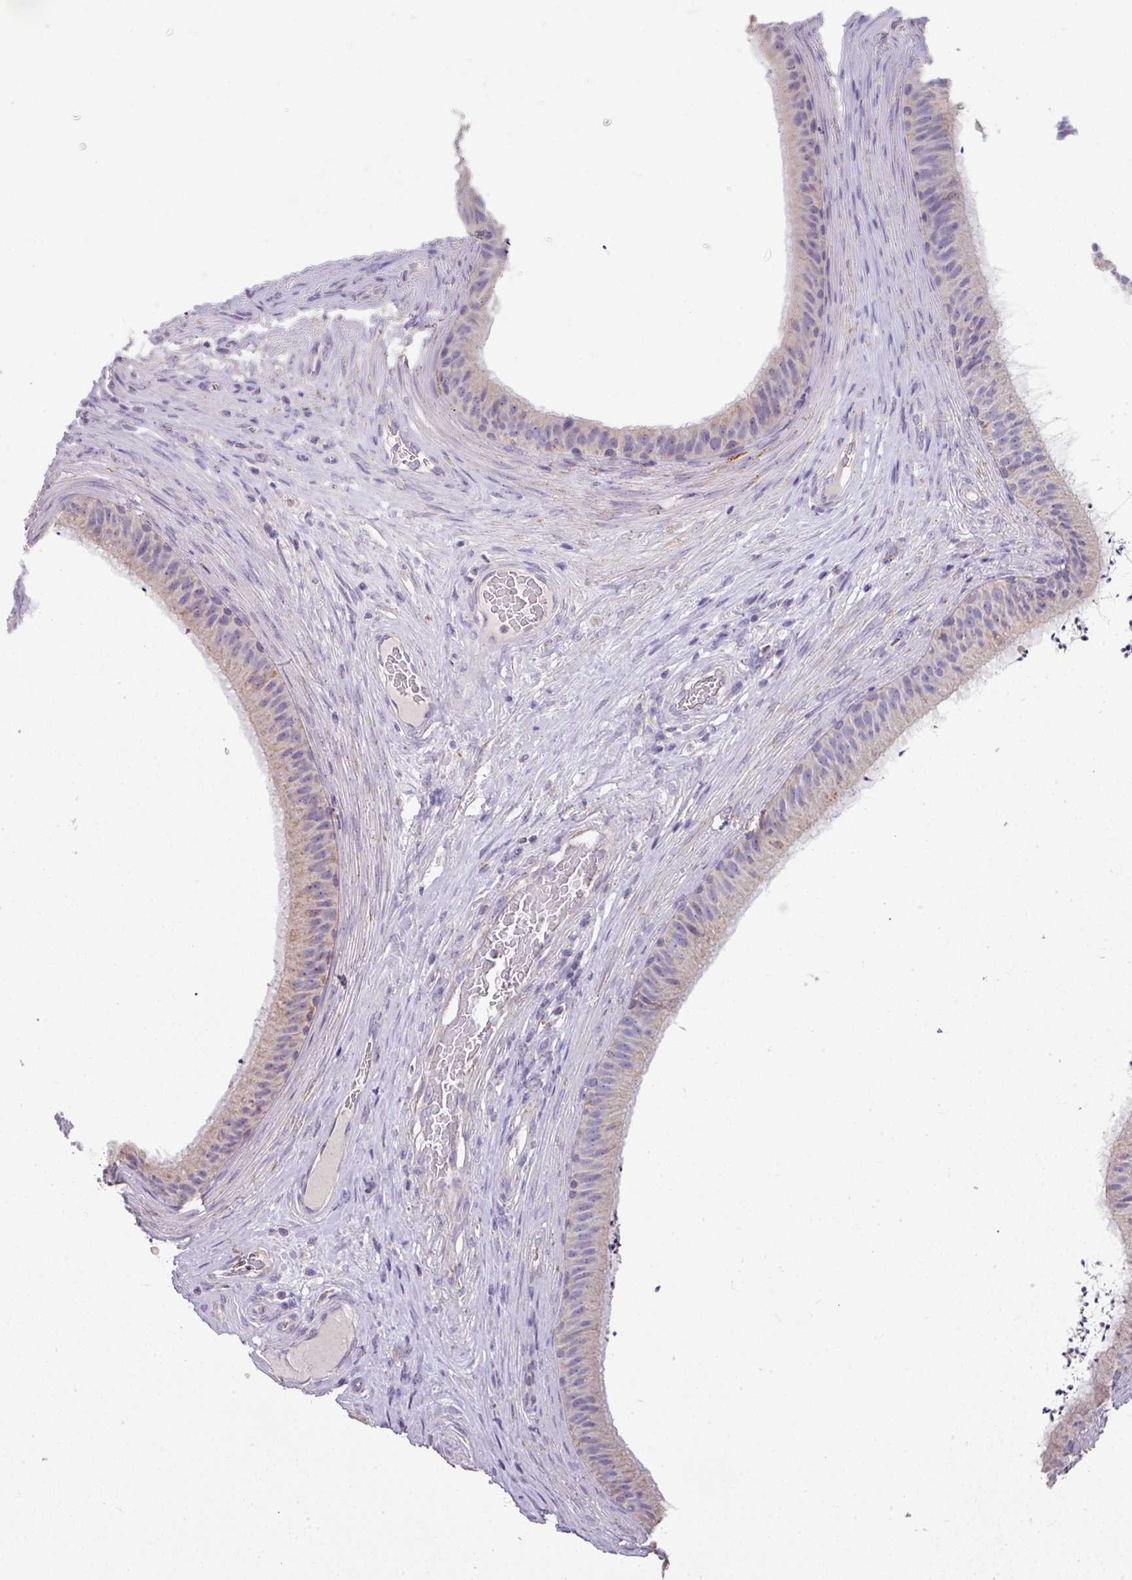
{"staining": {"intensity": "weak", "quantity": "25%-75%", "location": "cytoplasmic/membranous"}, "tissue": "epididymis", "cell_type": "Glandular cells", "image_type": "normal", "snomed": [{"axis": "morphology", "description": "Normal tissue, NOS"}, {"axis": "topography", "description": "Testis"}, {"axis": "topography", "description": "Epididymis"}], "caption": "Epididymis stained with a brown dye reveals weak cytoplasmic/membranous positive positivity in approximately 25%-75% of glandular cells.", "gene": "PALS2", "patient": {"sex": "male", "age": 41}}